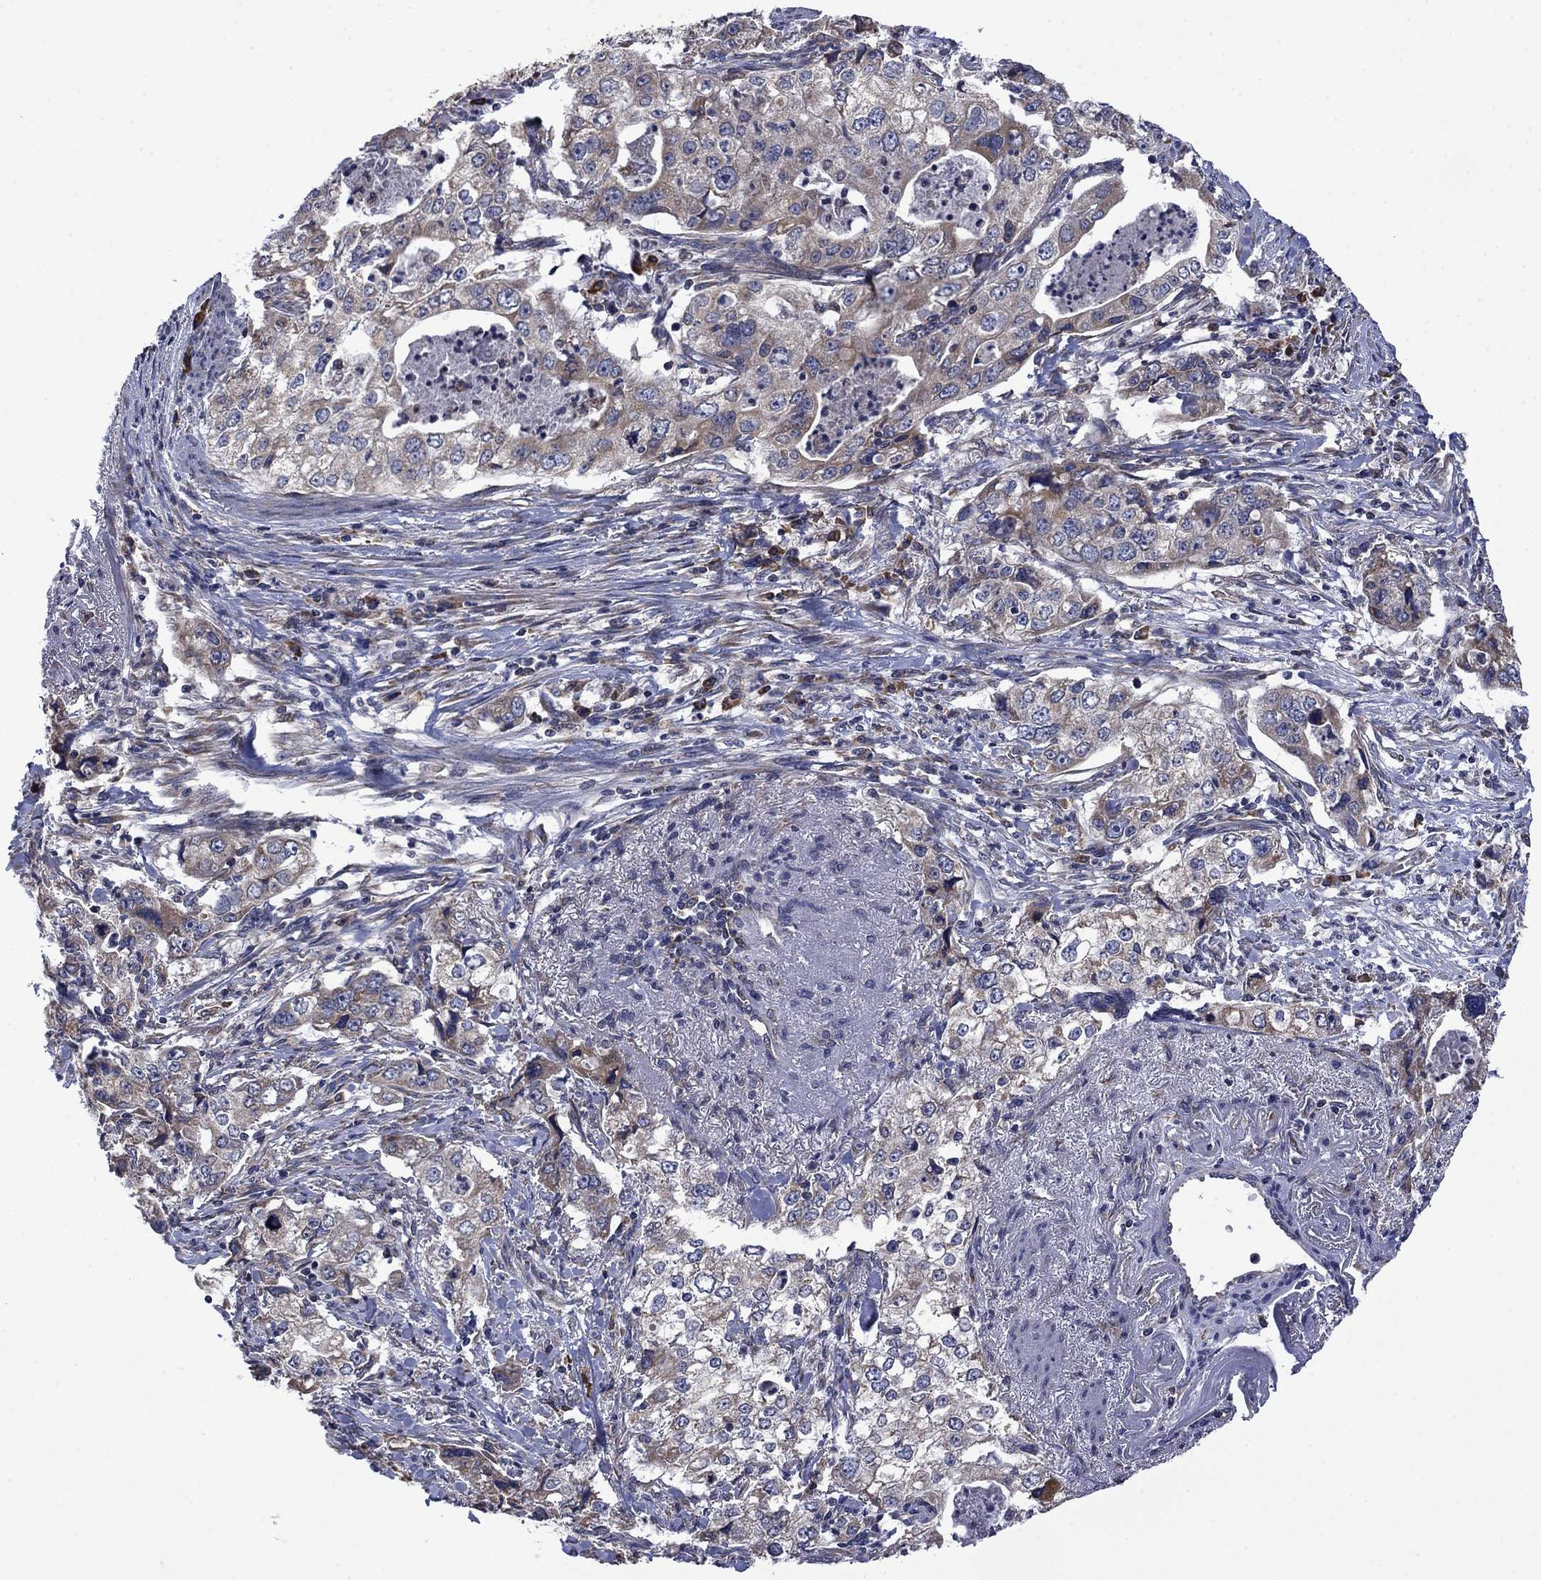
{"staining": {"intensity": "weak", "quantity": "<25%", "location": "cytoplasmic/membranous"}, "tissue": "stomach cancer", "cell_type": "Tumor cells", "image_type": "cancer", "snomed": [{"axis": "morphology", "description": "Adenocarcinoma, NOS"}, {"axis": "topography", "description": "Stomach, upper"}], "caption": "Tumor cells show no significant protein positivity in stomach cancer (adenocarcinoma).", "gene": "FURIN", "patient": {"sex": "male", "age": 75}}